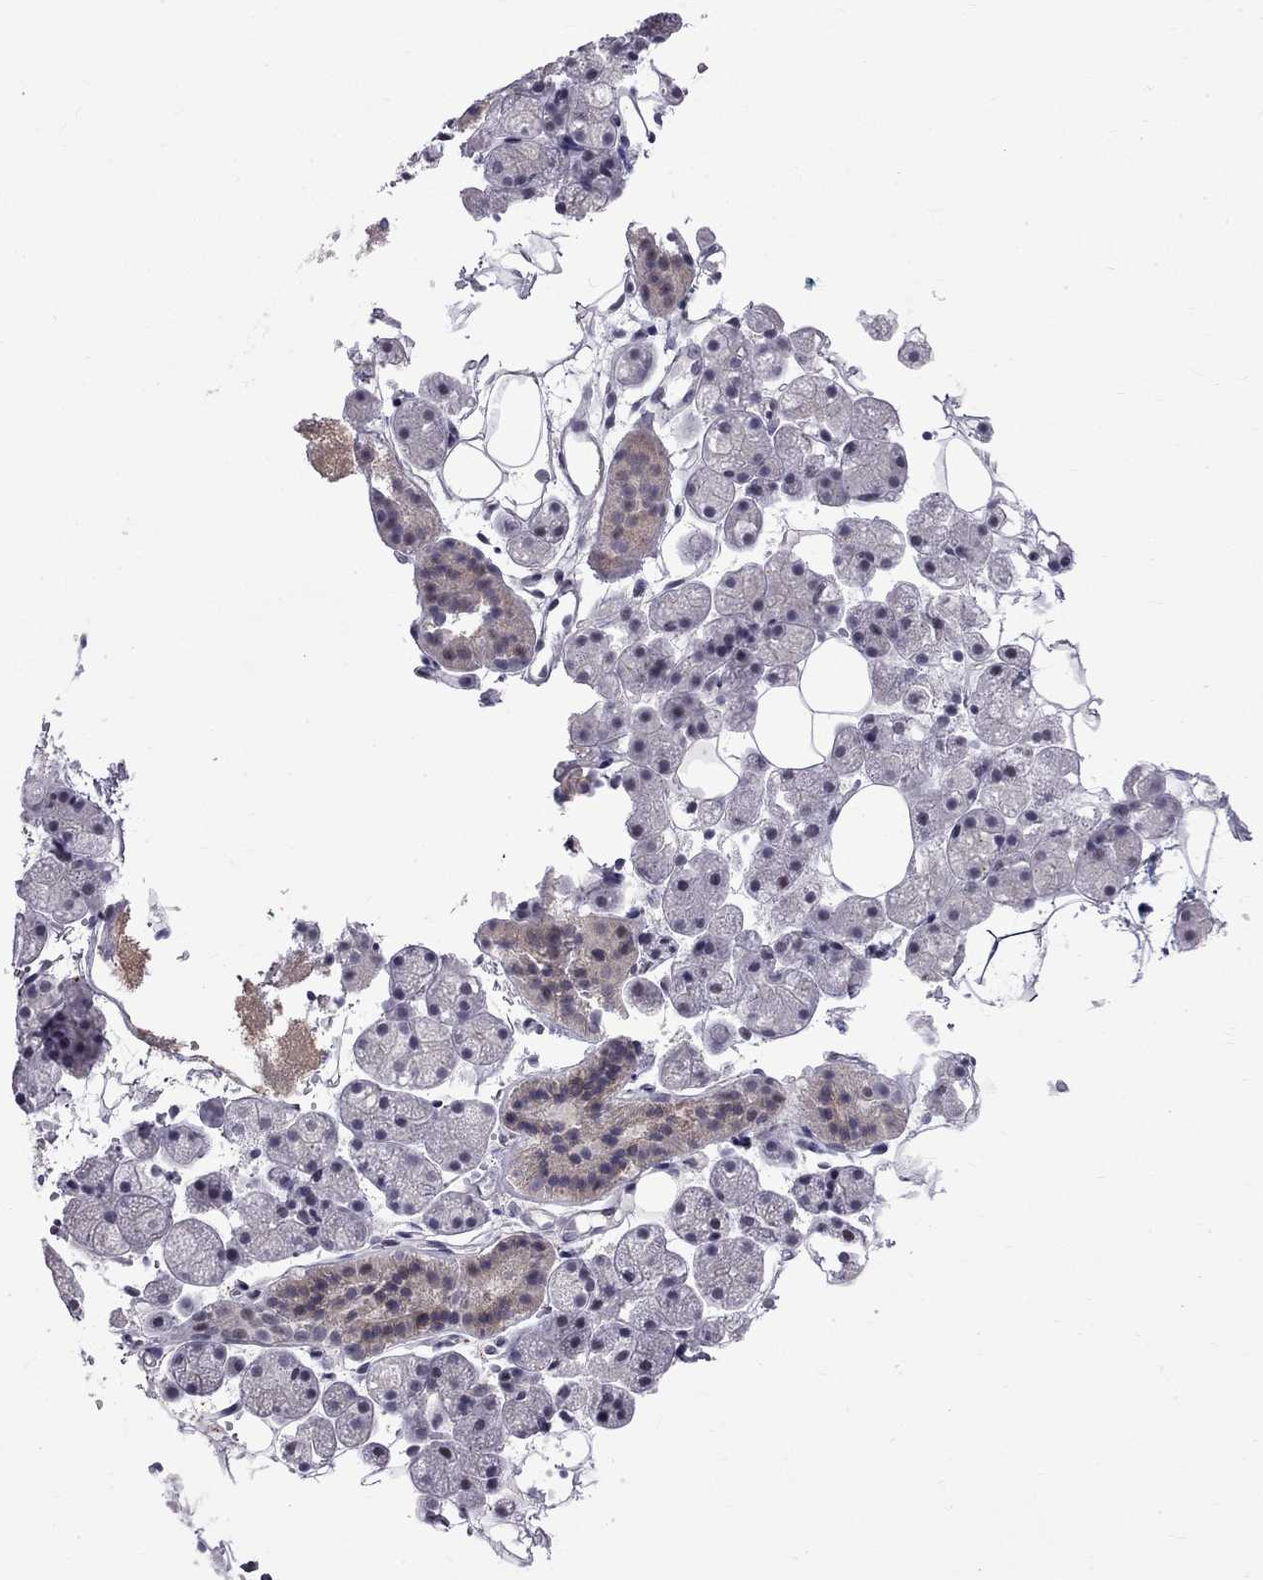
{"staining": {"intensity": "weak", "quantity": "<25%", "location": "cytoplasmic/membranous"}, "tissue": "salivary gland", "cell_type": "Glandular cells", "image_type": "normal", "snomed": [{"axis": "morphology", "description": "Normal tissue, NOS"}, {"axis": "topography", "description": "Salivary gland"}], "caption": "DAB (3,3'-diaminobenzidine) immunohistochemical staining of normal salivary gland demonstrates no significant expression in glandular cells. (DAB IHC visualized using brightfield microscopy, high magnification).", "gene": "RTL9", "patient": {"sex": "male", "age": 38}}